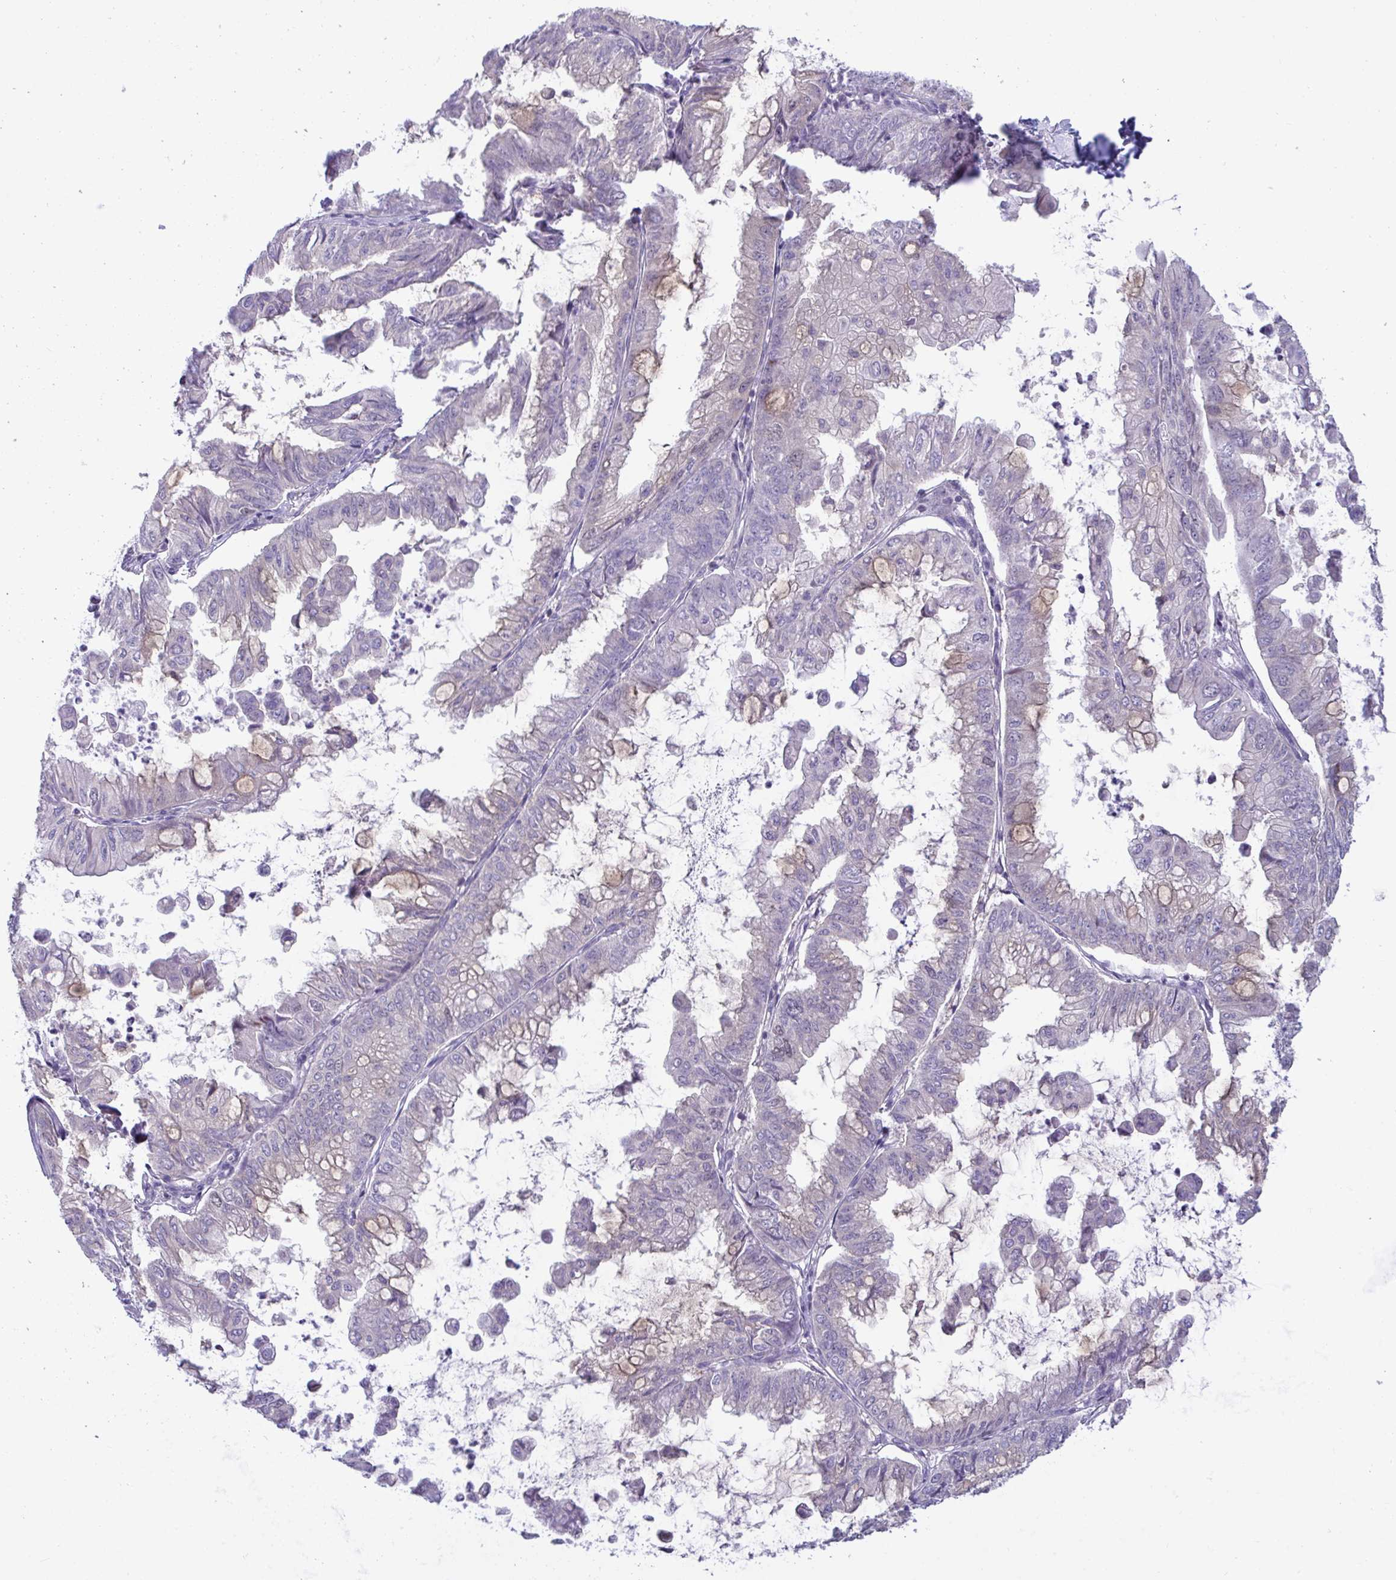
{"staining": {"intensity": "negative", "quantity": "none", "location": "none"}, "tissue": "stomach cancer", "cell_type": "Tumor cells", "image_type": "cancer", "snomed": [{"axis": "morphology", "description": "Adenocarcinoma, NOS"}, {"axis": "topography", "description": "Stomach, upper"}], "caption": "Human stomach adenocarcinoma stained for a protein using immunohistochemistry demonstrates no staining in tumor cells.", "gene": "SNX11", "patient": {"sex": "male", "age": 80}}